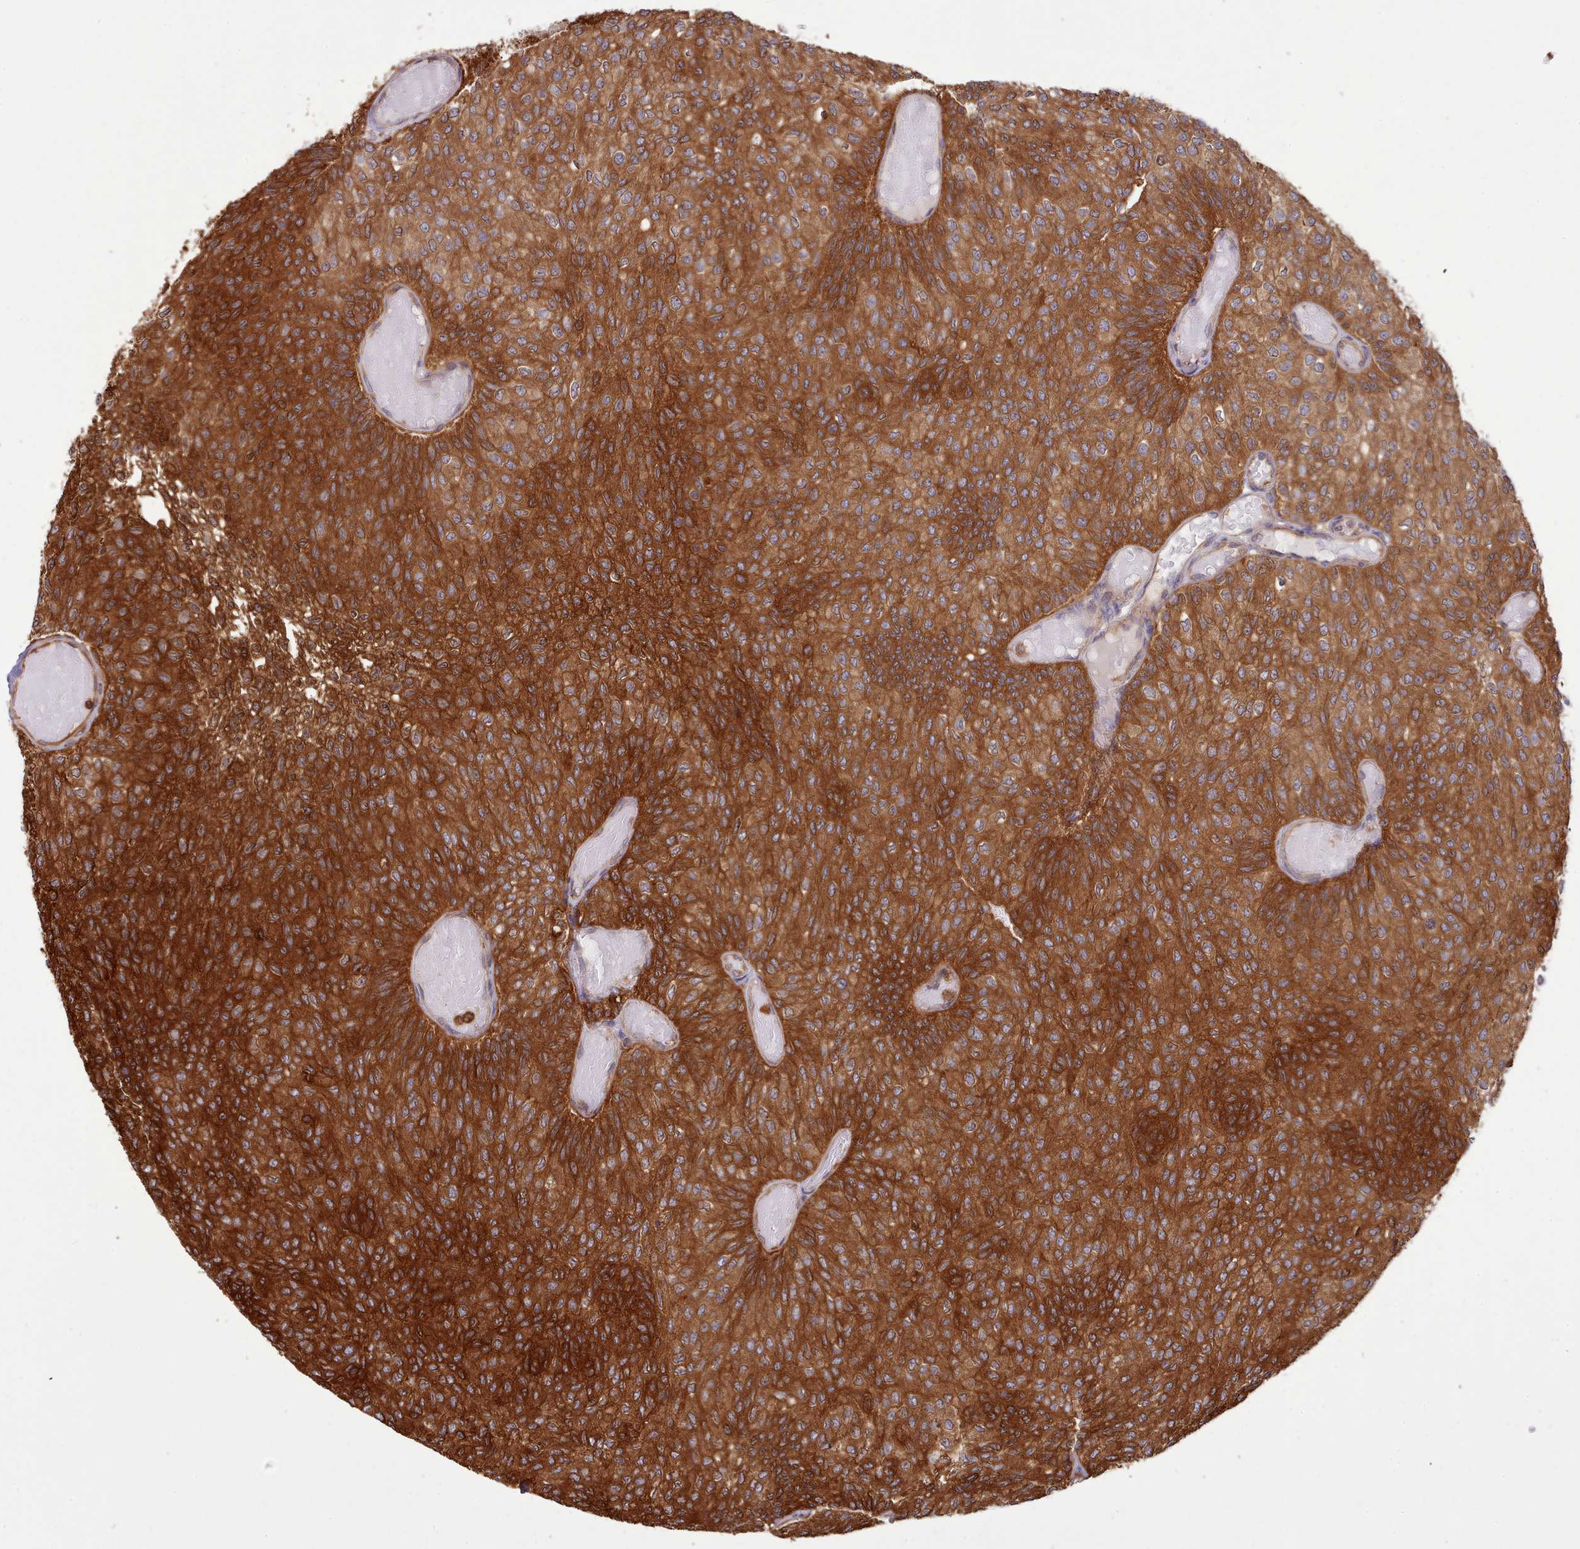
{"staining": {"intensity": "strong", "quantity": ">75%", "location": "cytoplasmic/membranous"}, "tissue": "urothelial cancer", "cell_type": "Tumor cells", "image_type": "cancer", "snomed": [{"axis": "morphology", "description": "Urothelial carcinoma, Low grade"}, {"axis": "topography", "description": "Urinary bladder"}], "caption": "Immunohistochemical staining of urothelial carcinoma (low-grade) reveals high levels of strong cytoplasmic/membranous expression in about >75% of tumor cells.", "gene": "SLC4A9", "patient": {"sex": "male", "age": 78}}